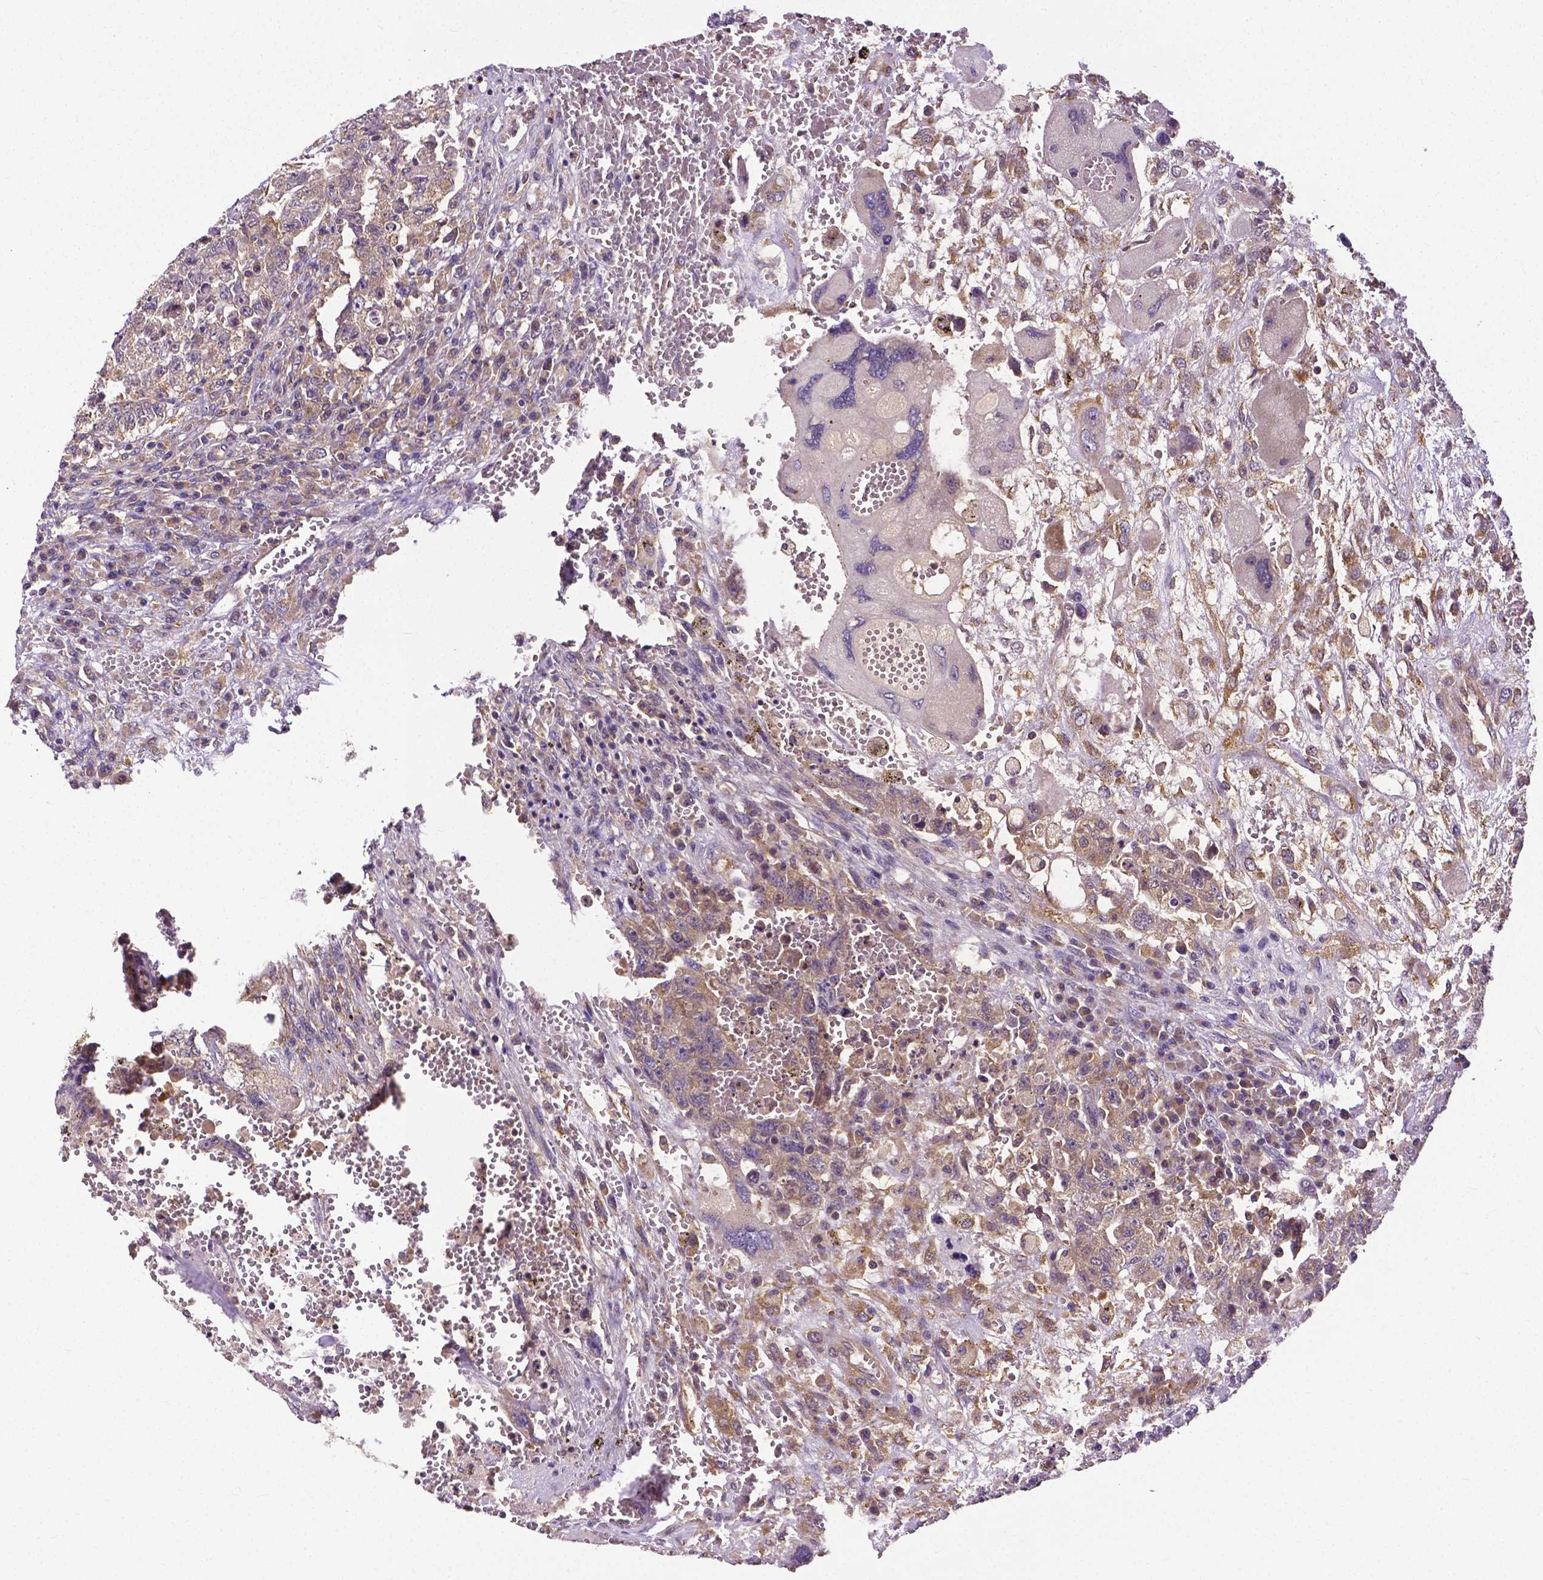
{"staining": {"intensity": "weak", "quantity": "<25%", "location": "cytoplasmic/membranous"}, "tissue": "testis cancer", "cell_type": "Tumor cells", "image_type": "cancer", "snomed": [{"axis": "morphology", "description": "Carcinoma, Embryonal, NOS"}, {"axis": "topography", "description": "Testis"}], "caption": "The photomicrograph shows no significant staining in tumor cells of testis cancer.", "gene": "DICER1", "patient": {"sex": "male", "age": 26}}